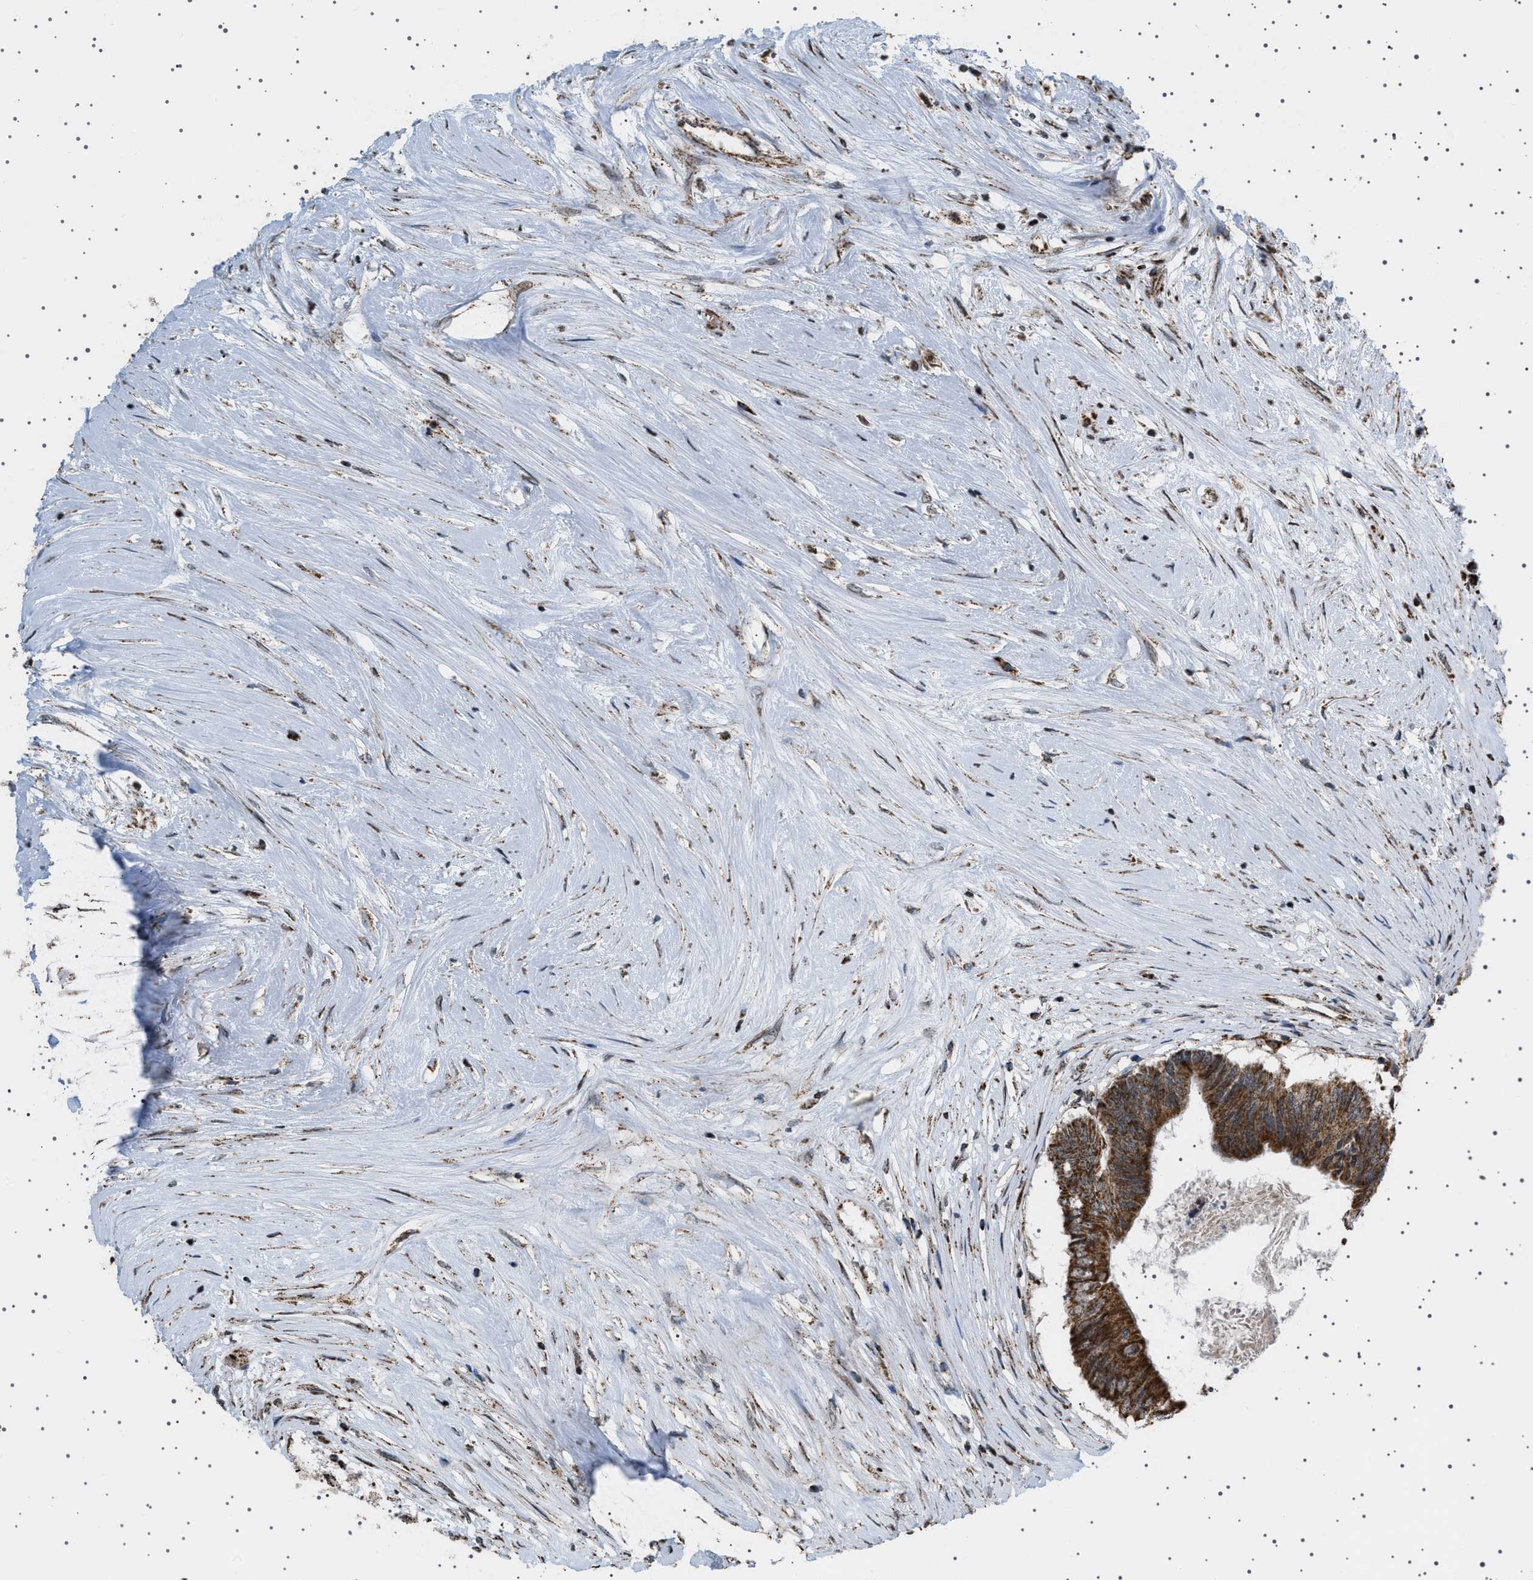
{"staining": {"intensity": "strong", "quantity": ">75%", "location": "cytoplasmic/membranous"}, "tissue": "colorectal cancer", "cell_type": "Tumor cells", "image_type": "cancer", "snomed": [{"axis": "morphology", "description": "Adenocarcinoma, NOS"}, {"axis": "topography", "description": "Rectum"}], "caption": "Immunohistochemistry image of neoplastic tissue: human adenocarcinoma (colorectal) stained using immunohistochemistry (IHC) displays high levels of strong protein expression localized specifically in the cytoplasmic/membranous of tumor cells, appearing as a cytoplasmic/membranous brown color.", "gene": "MELK", "patient": {"sex": "male", "age": 63}}